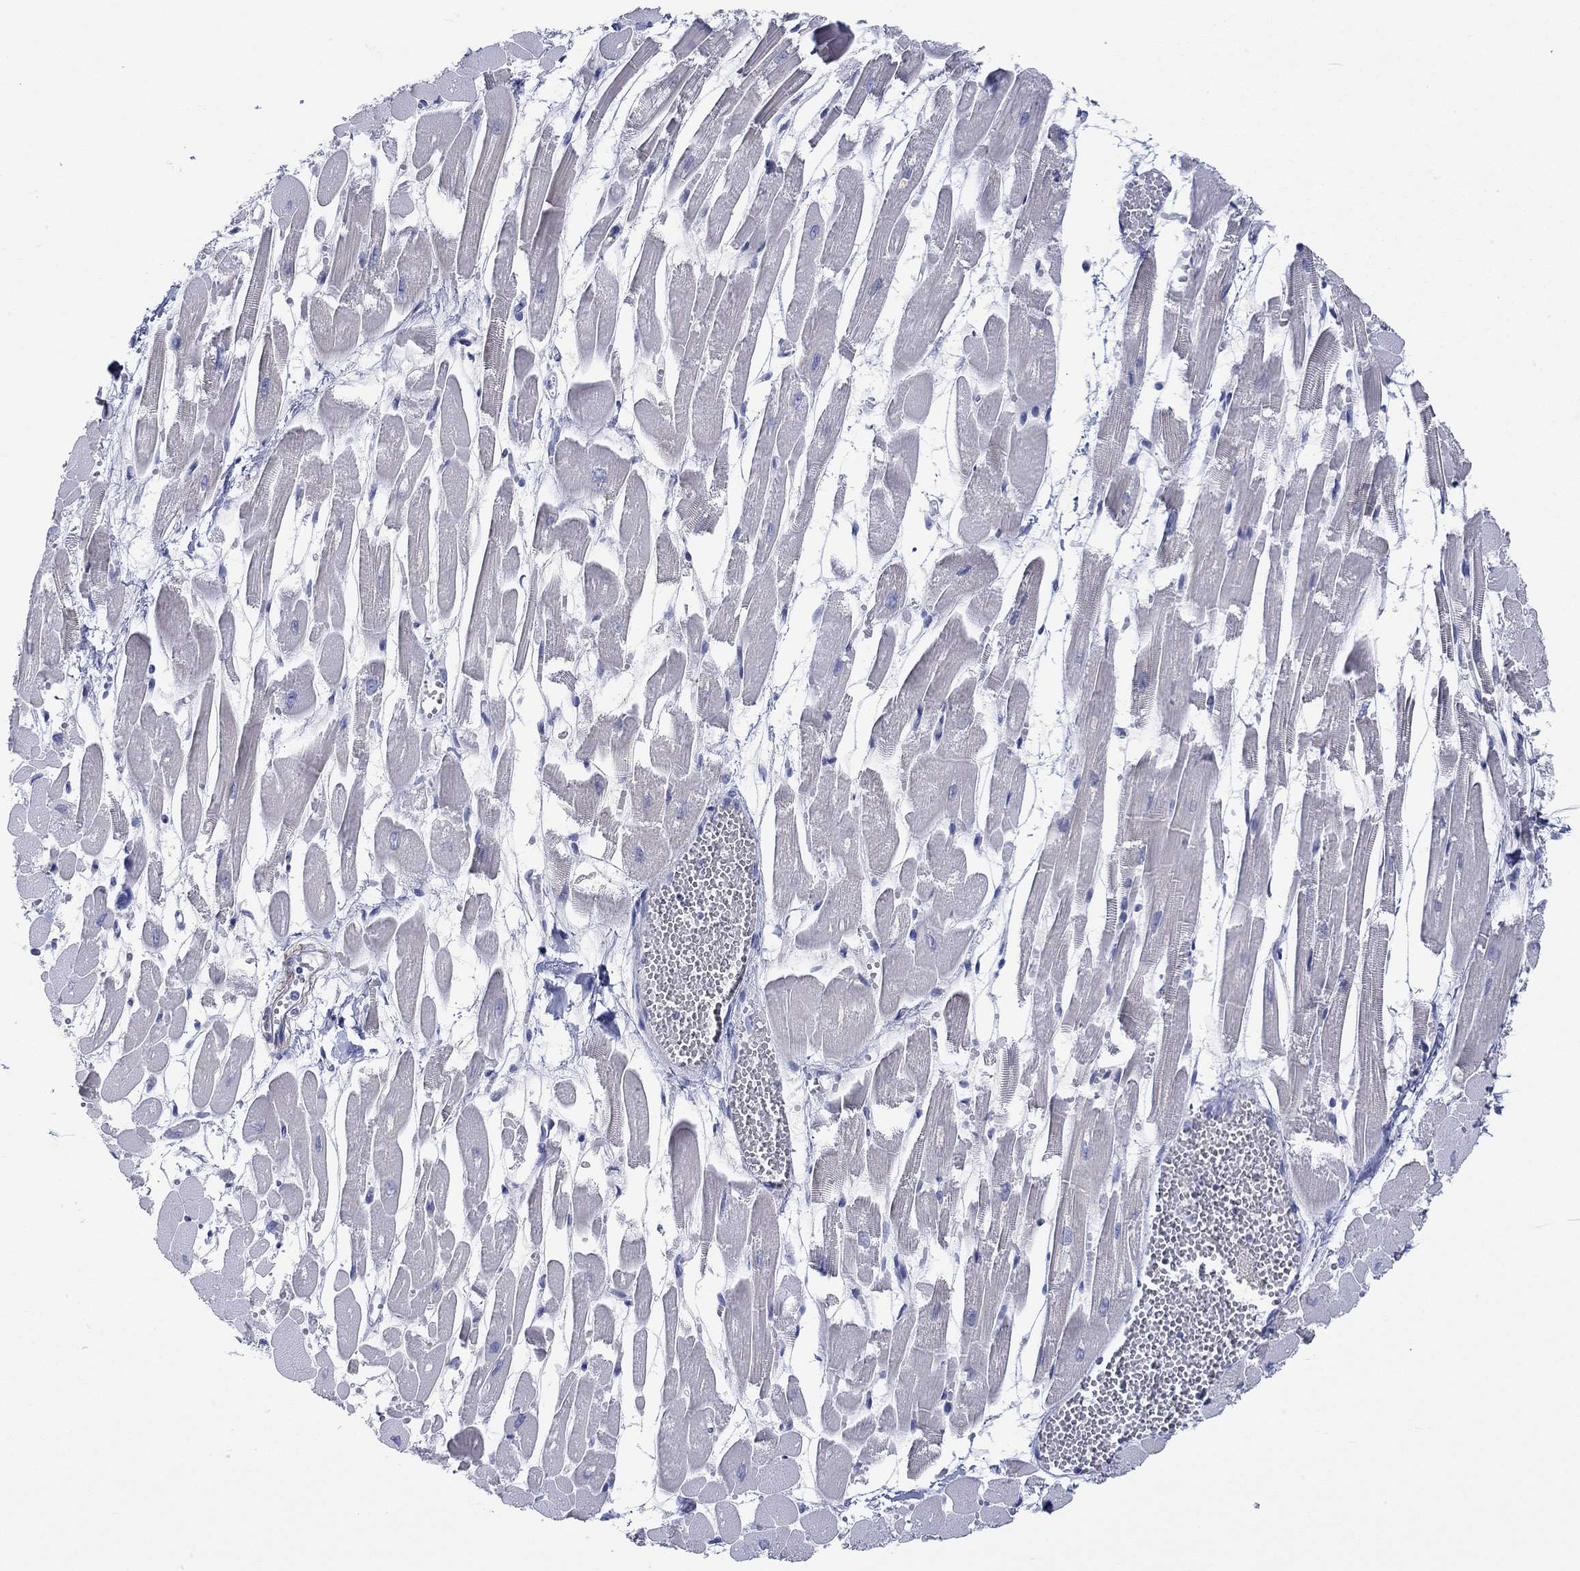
{"staining": {"intensity": "negative", "quantity": "none", "location": "none"}, "tissue": "heart muscle", "cell_type": "Cardiomyocytes", "image_type": "normal", "snomed": [{"axis": "morphology", "description": "Normal tissue, NOS"}, {"axis": "topography", "description": "Heart"}], "caption": "Cardiomyocytes show no significant protein expression in normal heart muscle.", "gene": "PPIL6", "patient": {"sex": "female", "age": 52}}